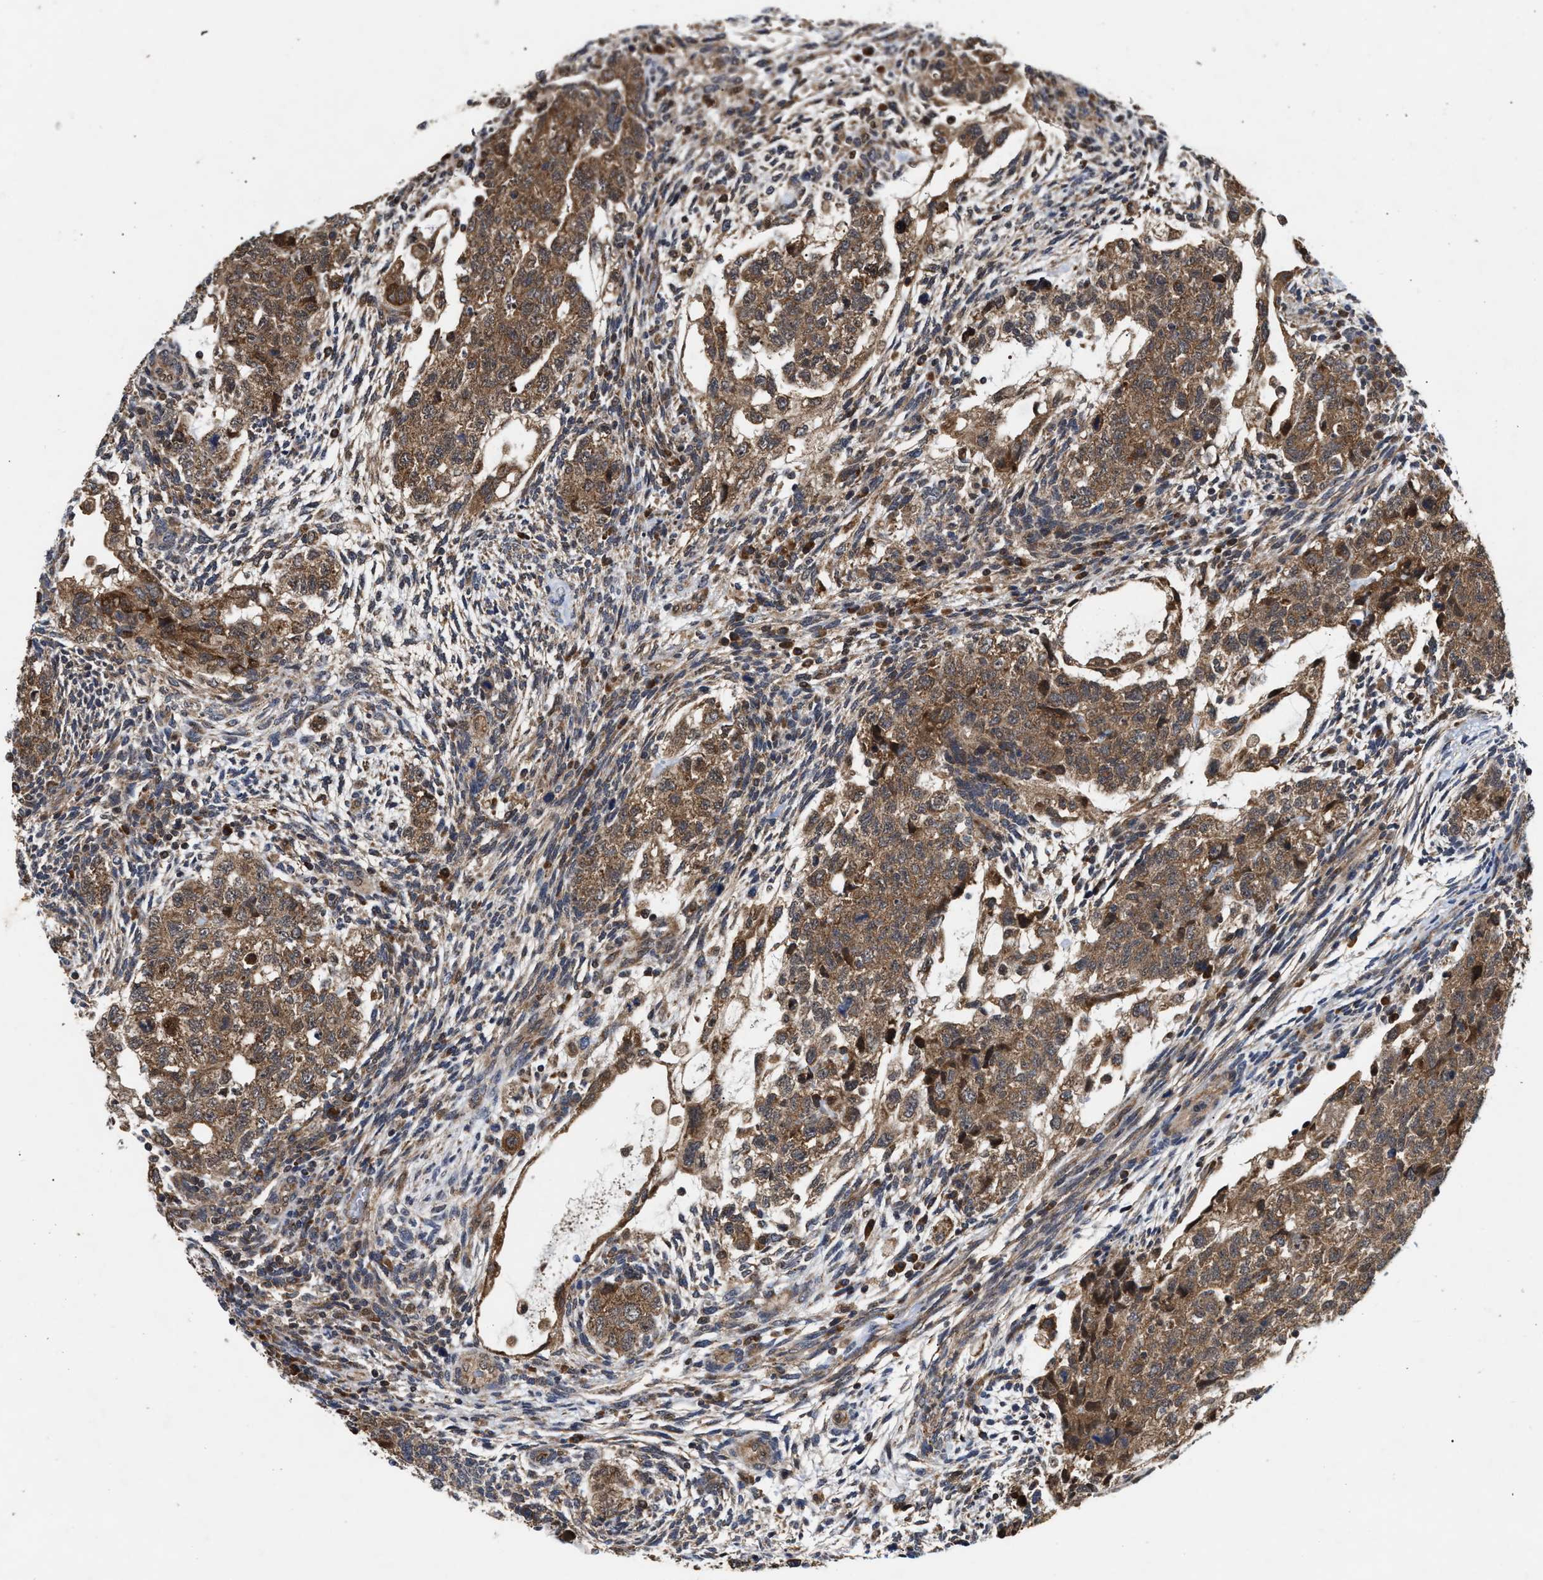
{"staining": {"intensity": "moderate", "quantity": ">75%", "location": "cytoplasmic/membranous"}, "tissue": "testis cancer", "cell_type": "Tumor cells", "image_type": "cancer", "snomed": [{"axis": "morphology", "description": "Normal tissue, NOS"}, {"axis": "morphology", "description": "Carcinoma, Embryonal, NOS"}, {"axis": "topography", "description": "Testis"}], "caption": "Protein expression analysis of human embryonal carcinoma (testis) reveals moderate cytoplasmic/membranous positivity in approximately >75% of tumor cells. (DAB = brown stain, brightfield microscopy at high magnification).", "gene": "CFLAR", "patient": {"sex": "male", "age": 36}}